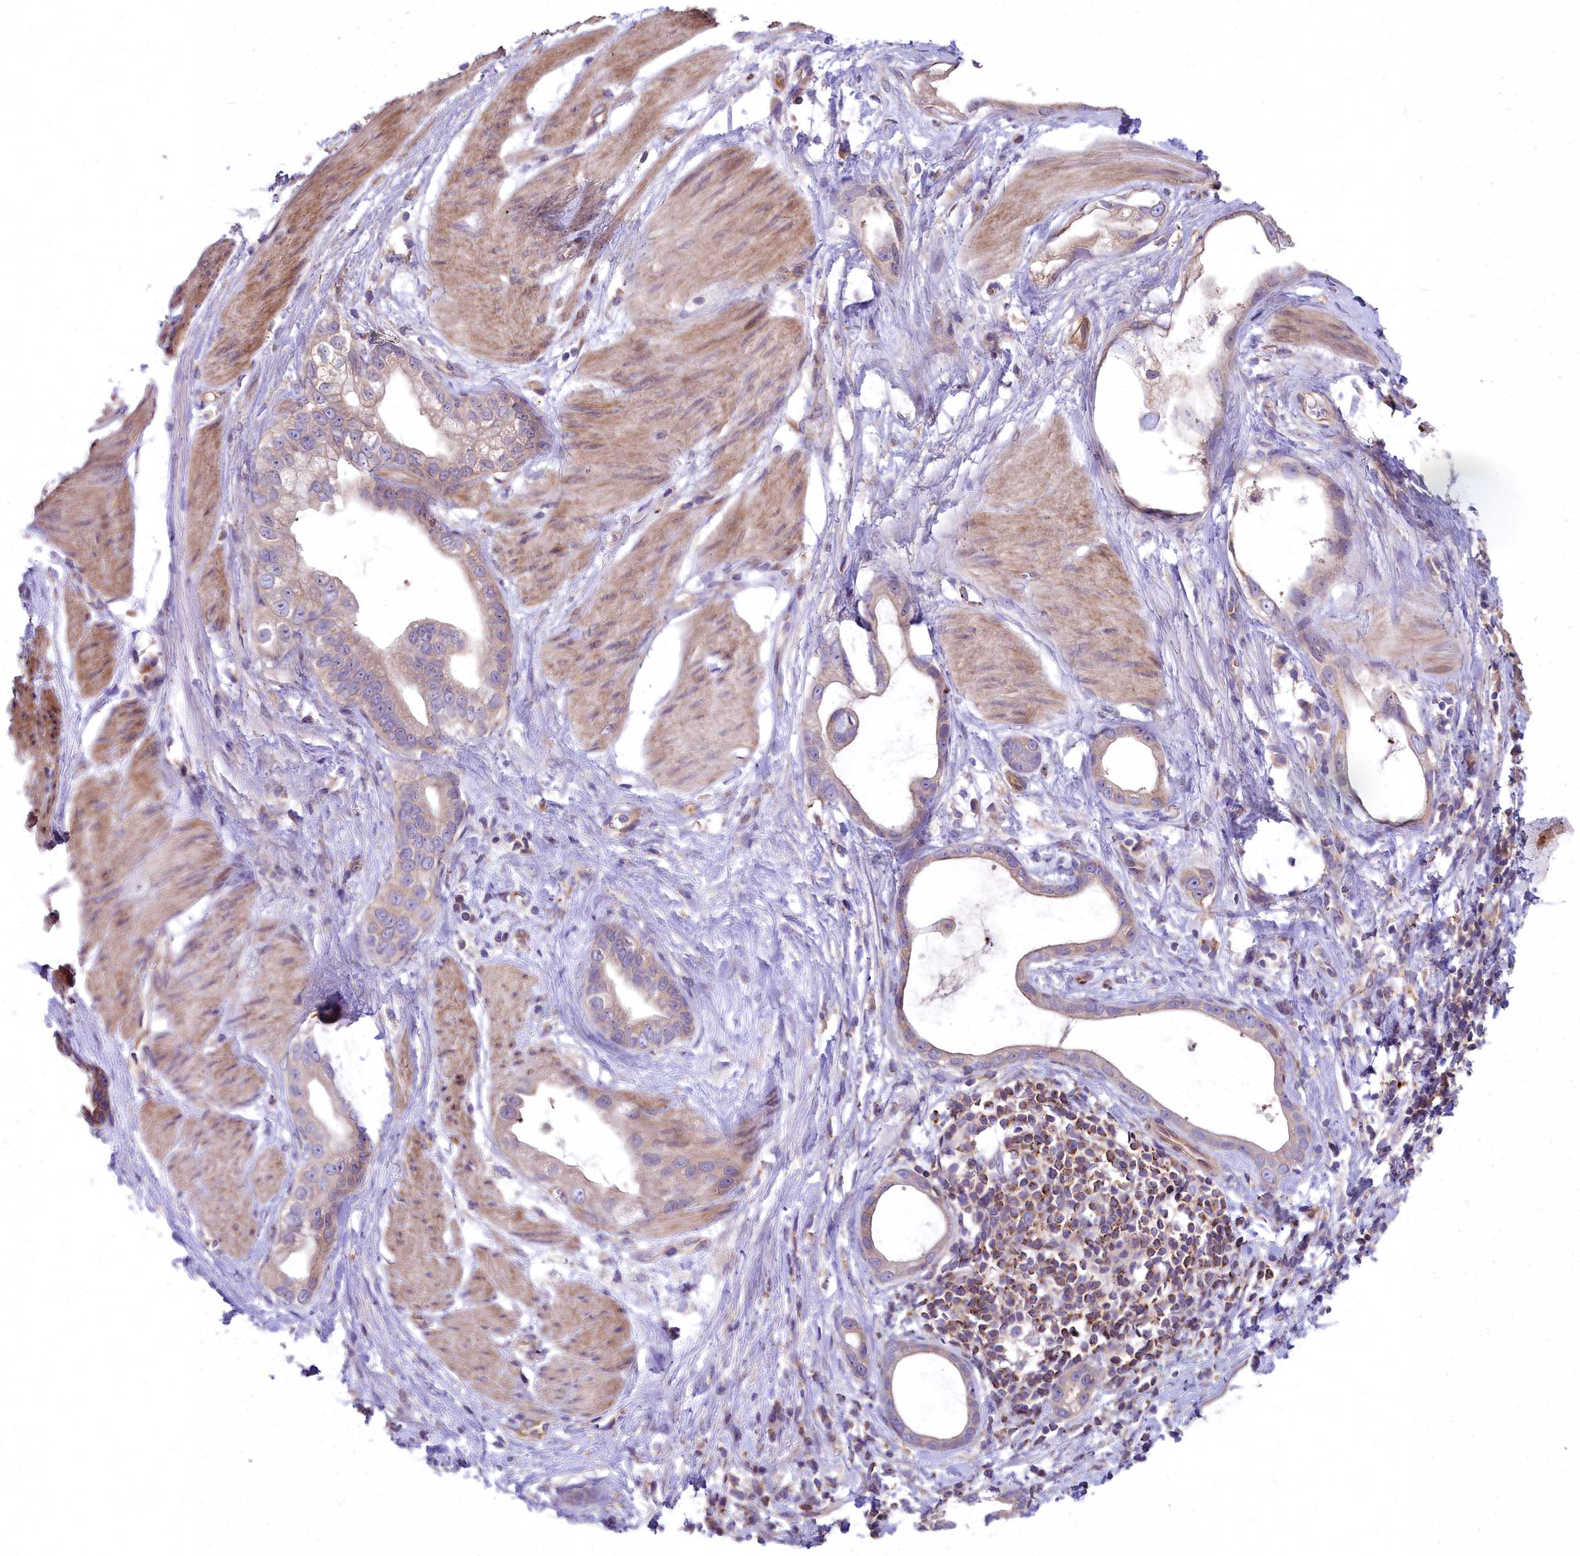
{"staining": {"intensity": "weak", "quantity": "25%-75%", "location": "cytoplasmic/membranous"}, "tissue": "stomach cancer", "cell_type": "Tumor cells", "image_type": "cancer", "snomed": [{"axis": "morphology", "description": "Adenocarcinoma, NOS"}, {"axis": "topography", "description": "Stomach"}], "caption": "Immunohistochemical staining of human stomach adenocarcinoma reveals low levels of weak cytoplasmic/membranous expression in approximately 25%-75% of tumor cells.", "gene": "HLA-DOA", "patient": {"sex": "male", "age": 55}}